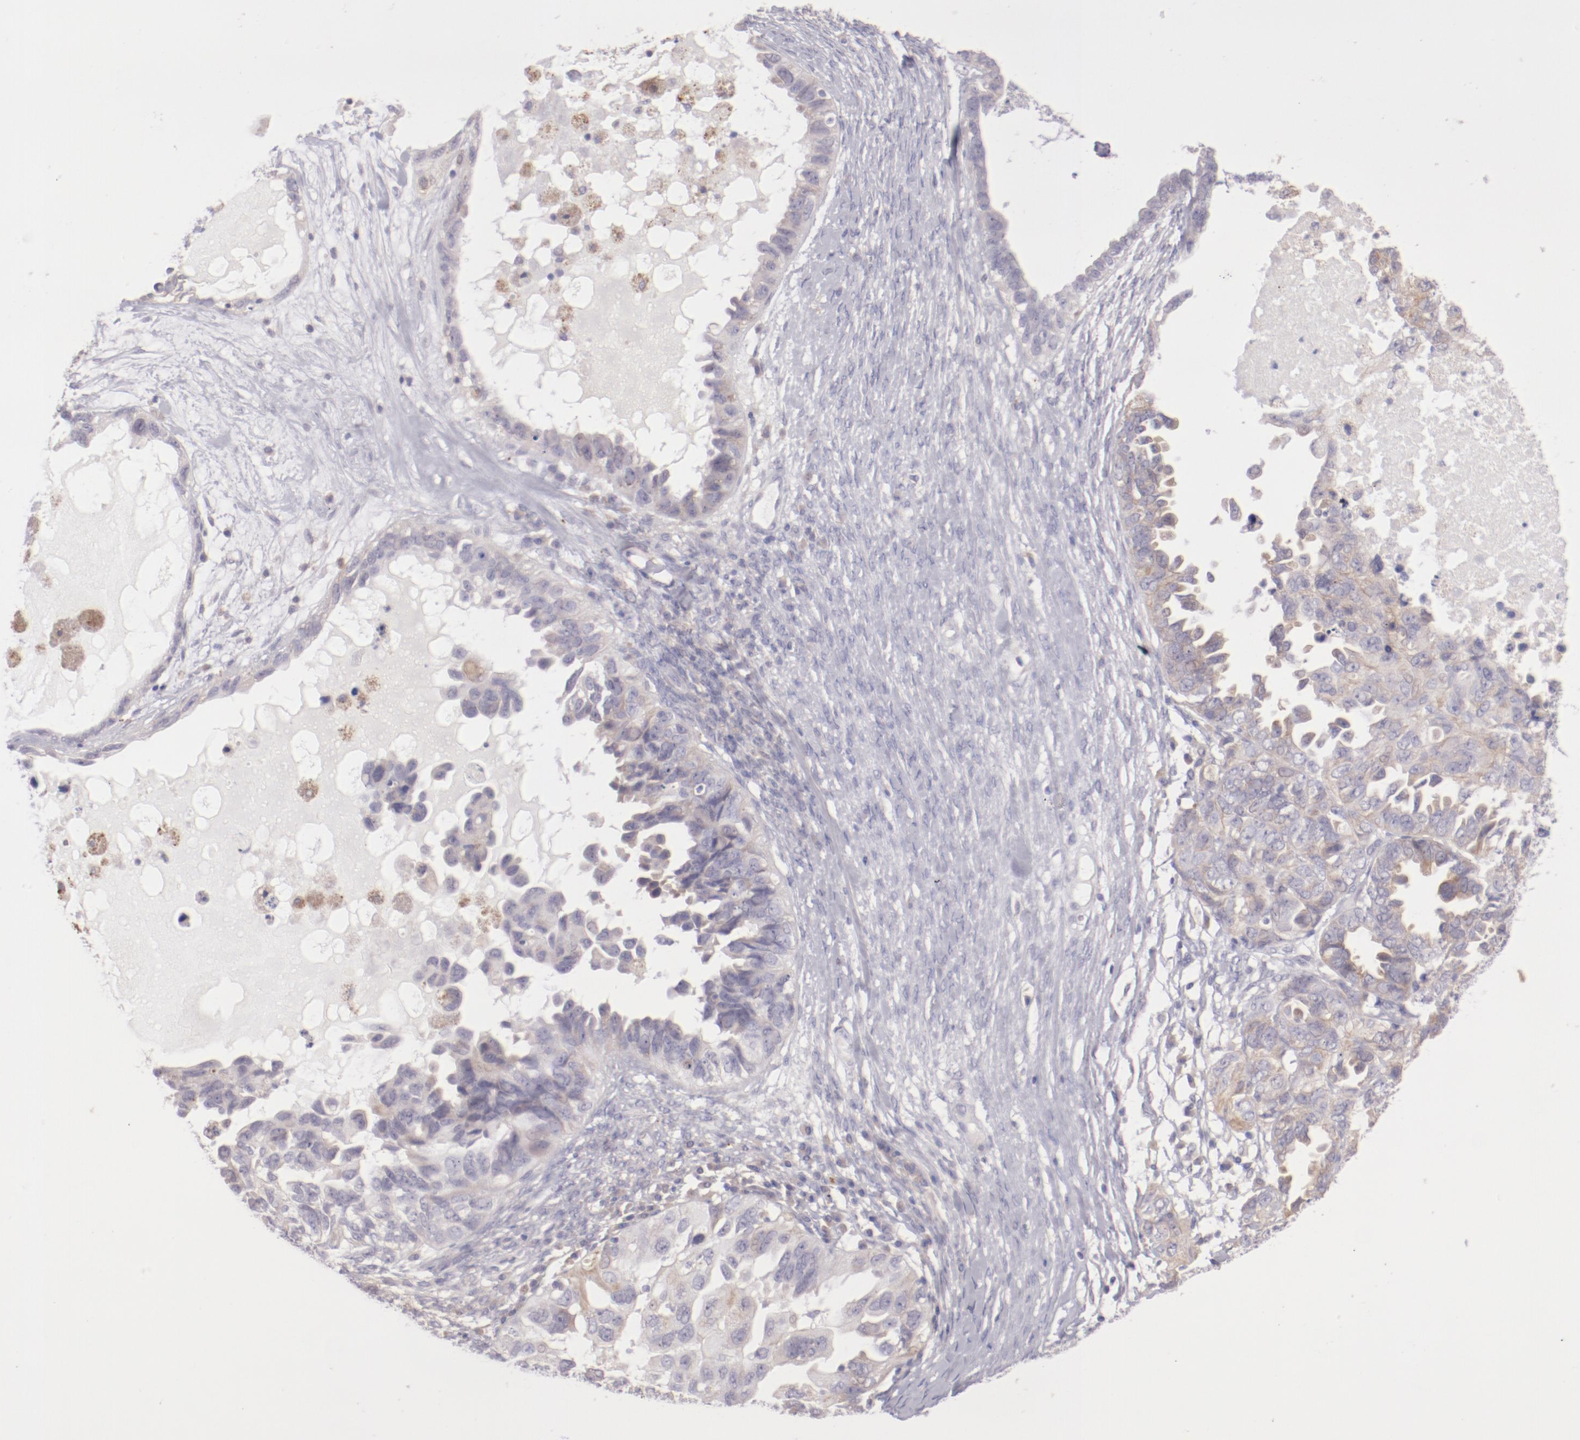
{"staining": {"intensity": "weak", "quantity": ">75%", "location": "cytoplasmic/membranous"}, "tissue": "ovarian cancer", "cell_type": "Tumor cells", "image_type": "cancer", "snomed": [{"axis": "morphology", "description": "Cystadenocarcinoma, serous, NOS"}, {"axis": "topography", "description": "Ovary"}], "caption": "Brown immunohistochemical staining in human serous cystadenocarcinoma (ovarian) demonstrates weak cytoplasmic/membranous expression in about >75% of tumor cells. The staining was performed using DAB (3,3'-diaminobenzidine) to visualize the protein expression in brown, while the nuclei were stained in blue with hematoxylin (Magnification: 20x).", "gene": "TRAF3", "patient": {"sex": "female", "age": 82}}